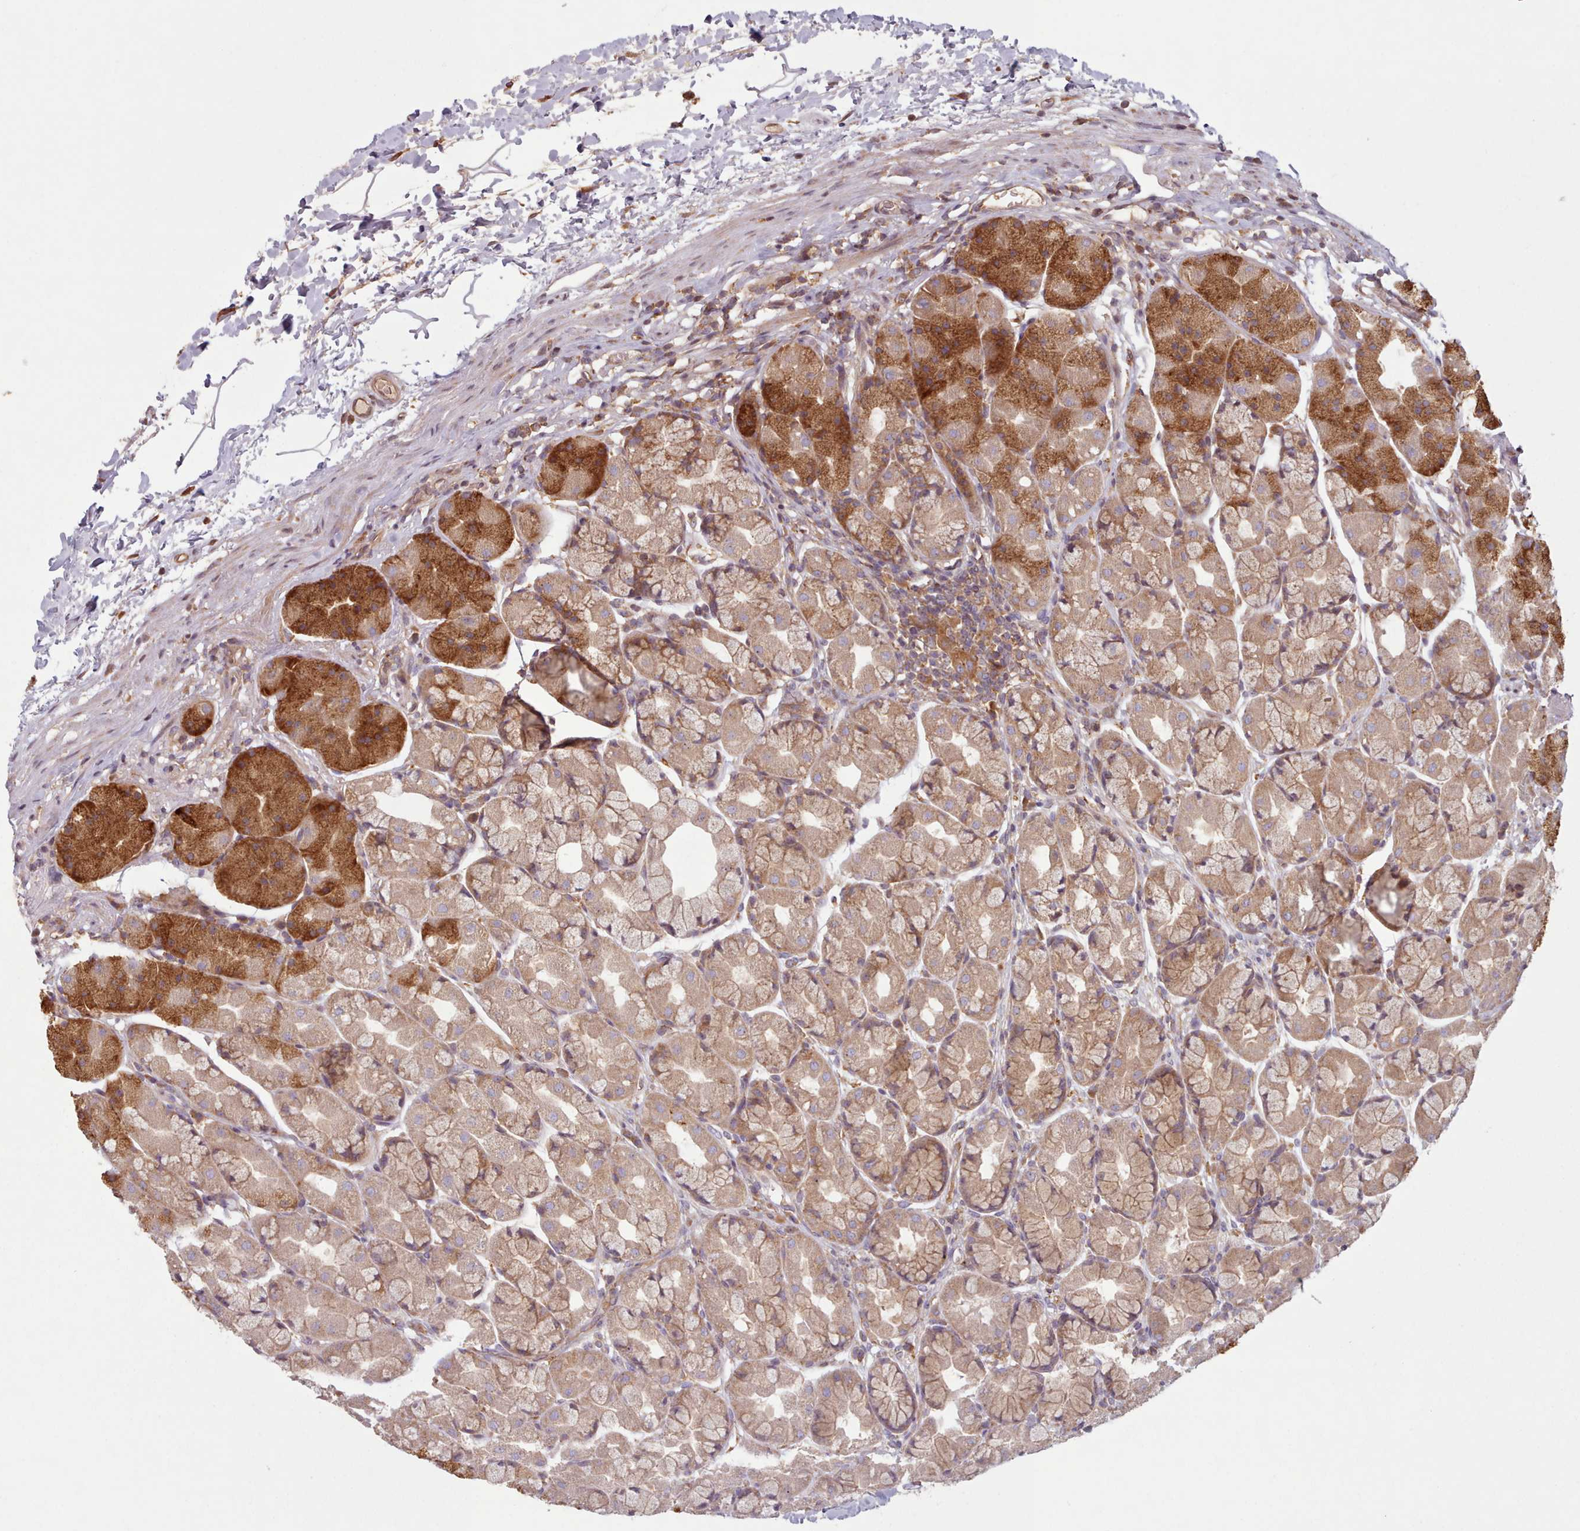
{"staining": {"intensity": "strong", "quantity": "25%-75%", "location": "cytoplasmic/membranous"}, "tissue": "stomach", "cell_type": "Glandular cells", "image_type": "normal", "snomed": [{"axis": "morphology", "description": "Normal tissue, NOS"}, {"axis": "topography", "description": "Stomach"}], "caption": "Unremarkable stomach reveals strong cytoplasmic/membranous positivity in about 25%-75% of glandular cells.", "gene": "WASHC2A", "patient": {"sex": "male", "age": 57}}